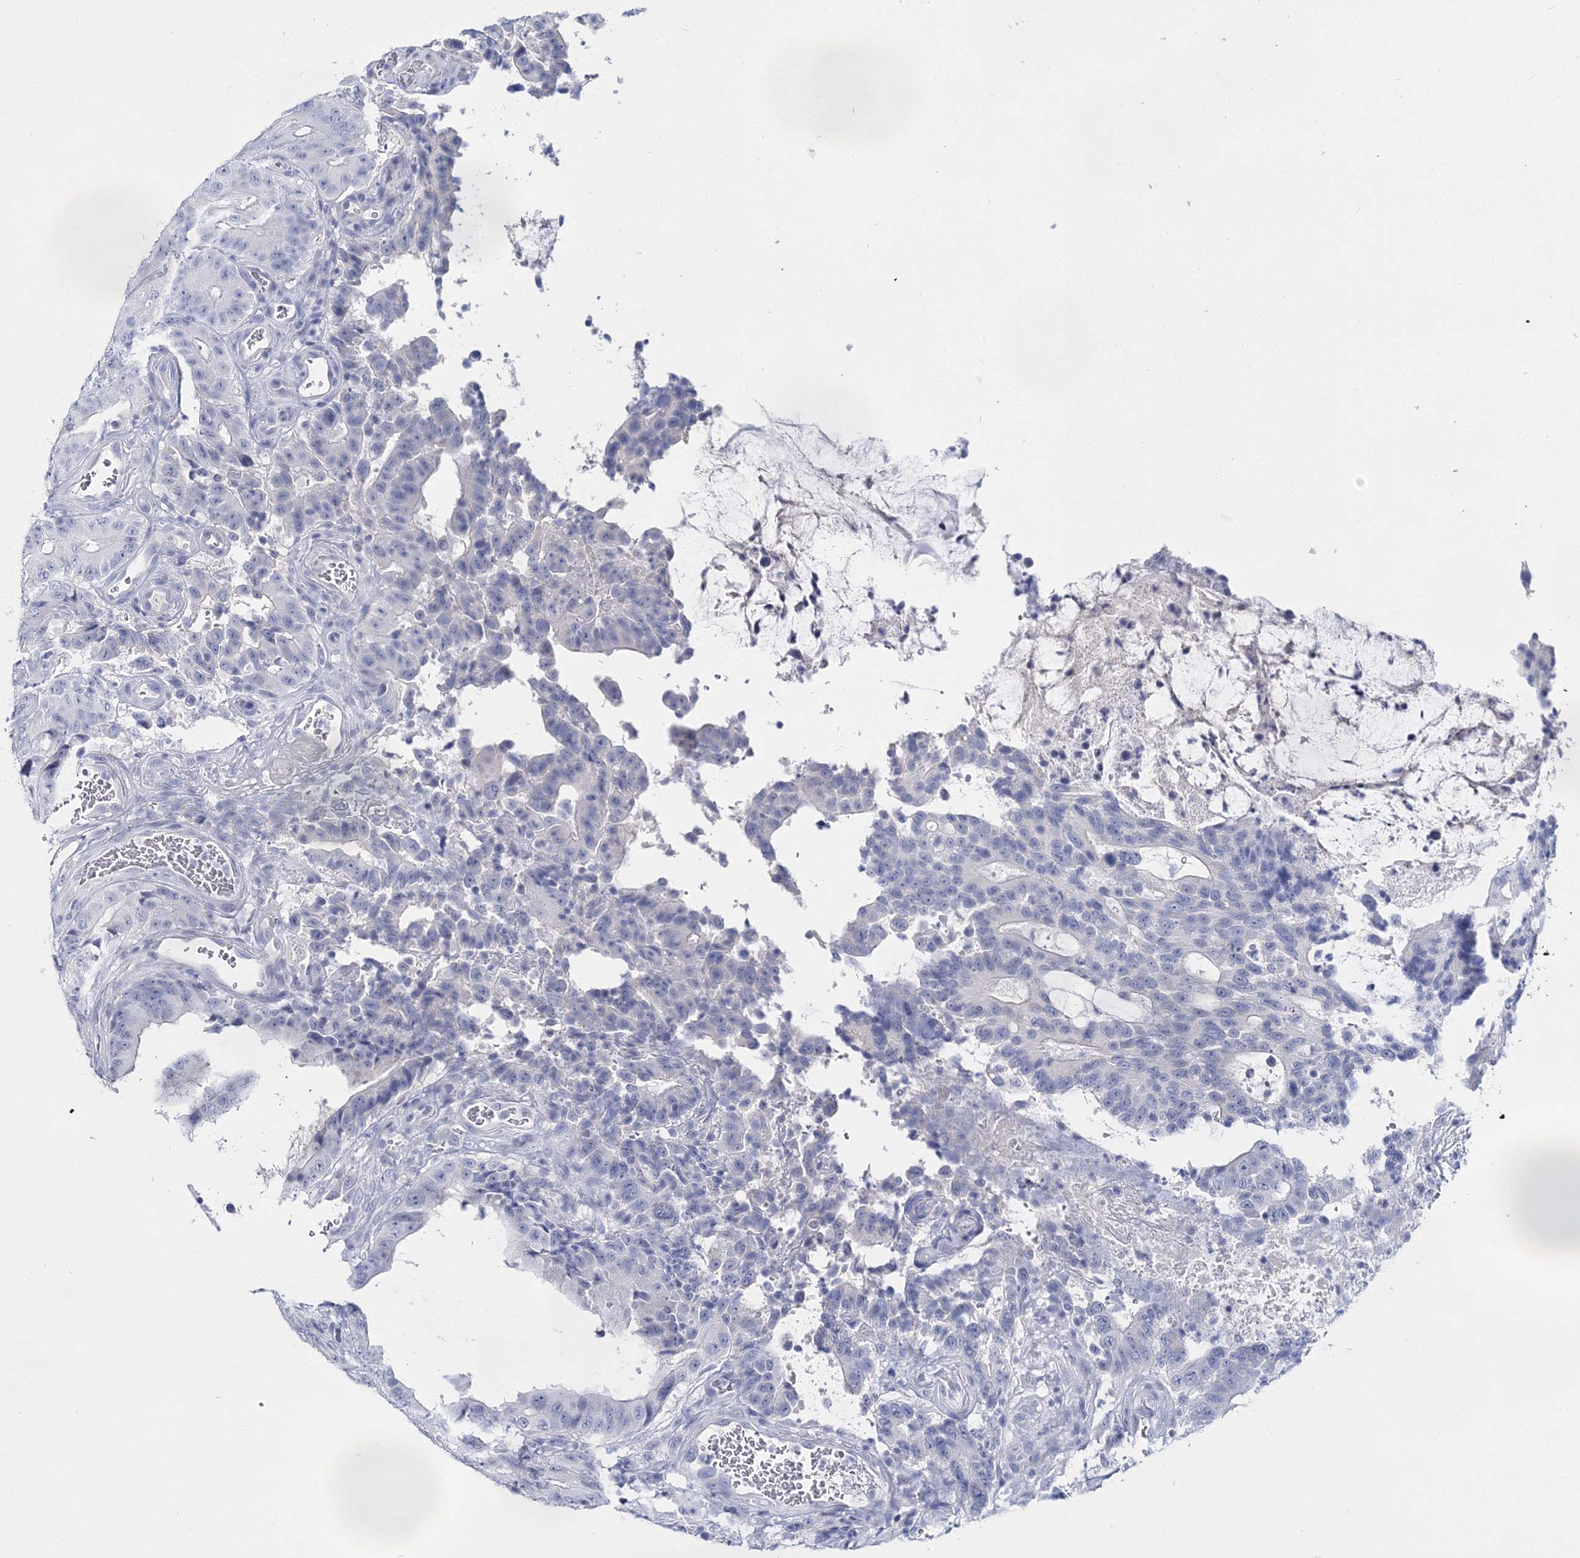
{"staining": {"intensity": "negative", "quantity": "none", "location": "none"}, "tissue": "colorectal cancer", "cell_type": "Tumor cells", "image_type": "cancer", "snomed": [{"axis": "morphology", "description": "Adenocarcinoma, NOS"}, {"axis": "topography", "description": "Colon"}], "caption": "Colorectal adenocarcinoma stained for a protein using immunohistochemistry exhibits no expression tumor cells.", "gene": "MYOZ2", "patient": {"sex": "male", "age": 83}}